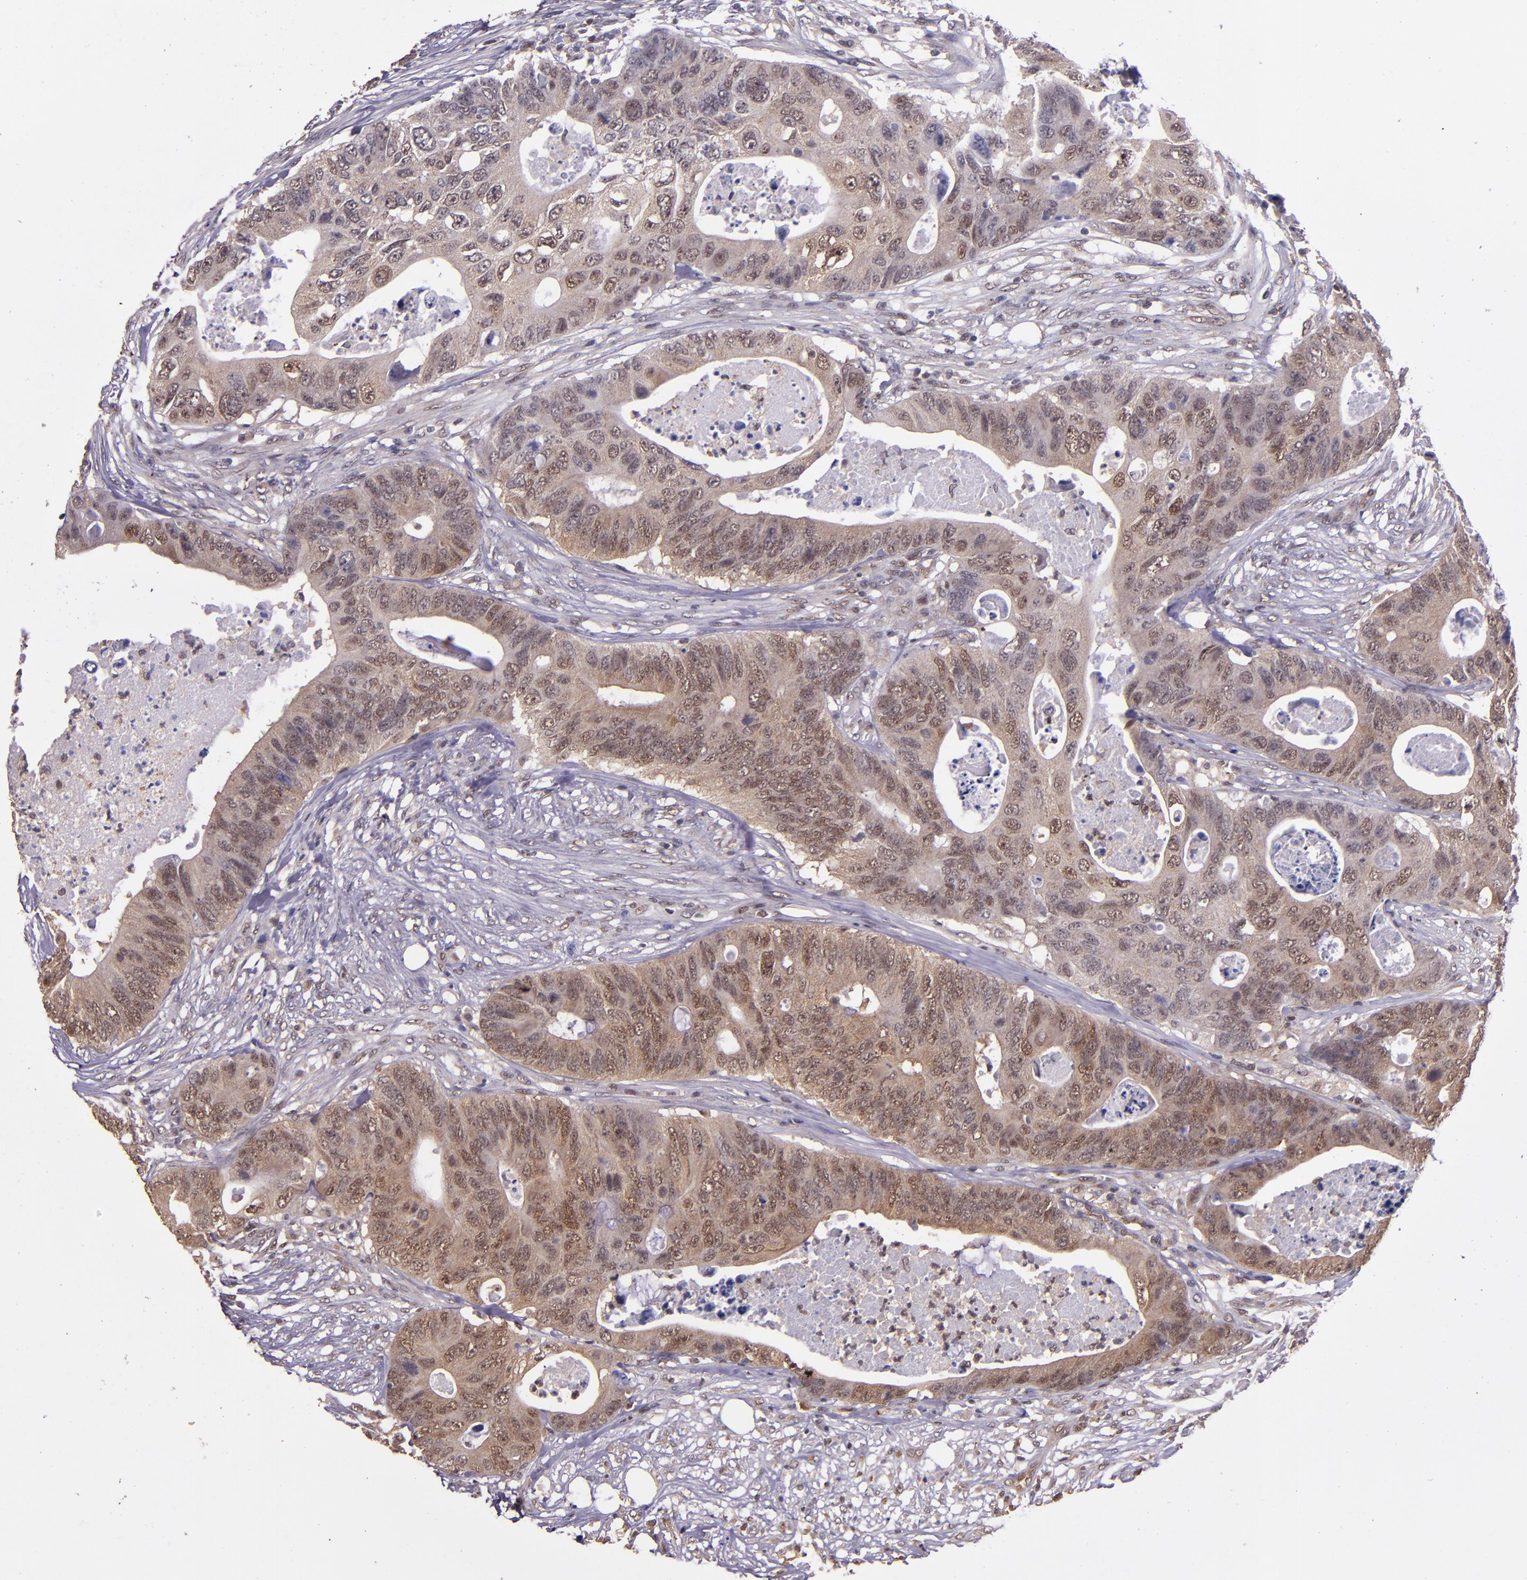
{"staining": {"intensity": "moderate", "quantity": "25%-75%", "location": "cytoplasmic/membranous"}, "tissue": "colorectal cancer", "cell_type": "Tumor cells", "image_type": "cancer", "snomed": [{"axis": "morphology", "description": "Adenocarcinoma, NOS"}, {"axis": "topography", "description": "Colon"}], "caption": "Immunohistochemical staining of colorectal cancer (adenocarcinoma) shows medium levels of moderate cytoplasmic/membranous protein staining in about 25%-75% of tumor cells.", "gene": "STAT6", "patient": {"sex": "male", "age": 71}}